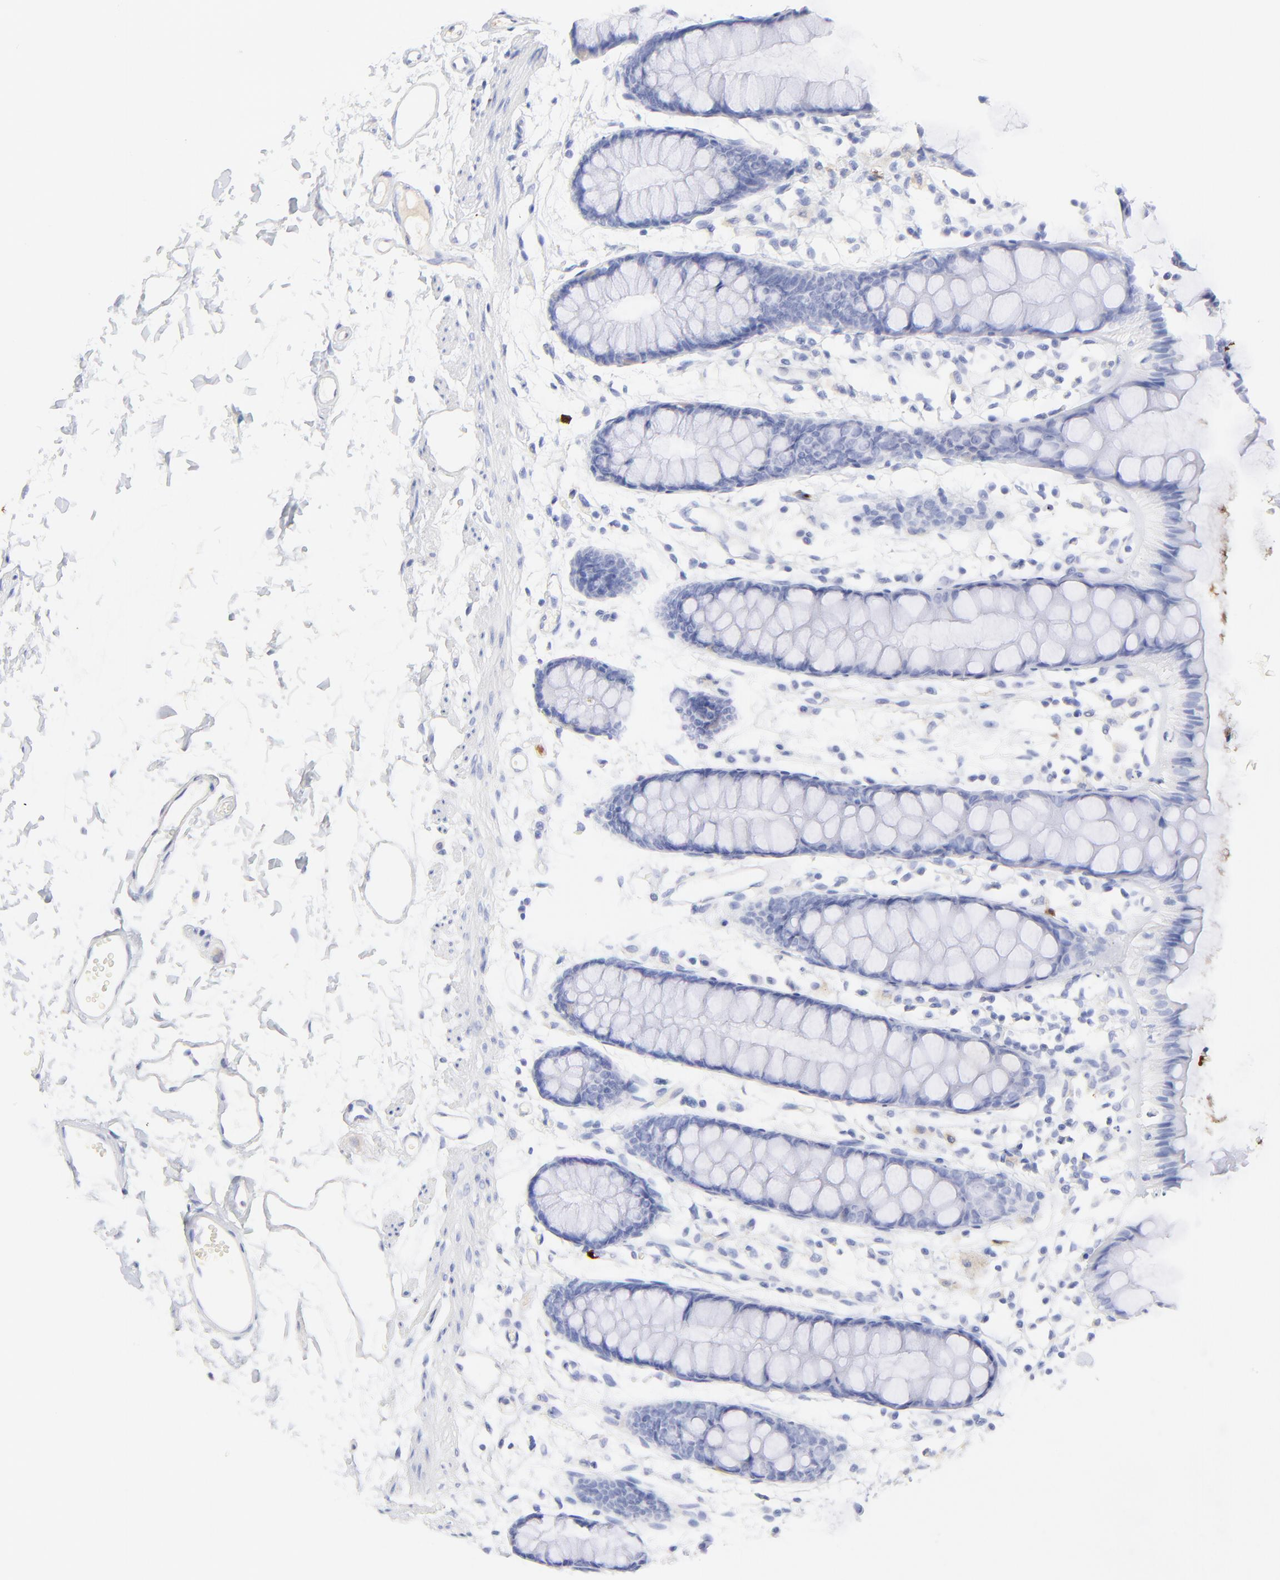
{"staining": {"intensity": "negative", "quantity": "none", "location": "none"}, "tissue": "rectum", "cell_type": "Glandular cells", "image_type": "normal", "snomed": [{"axis": "morphology", "description": "Normal tissue, NOS"}, {"axis": "topography", "description": "Rectum"}], "caption": "Immunohistochemistry histopathology image of benign rectum: human rectum stained with DAB (3,3'-diaminobenzidine) displays no significant protein expression in glandular cells. (Immunohistochemistry (ihc), brightfield microscopy, high magnification).", "gene": "S100A12", "patient": {"sex": "female", "age": 66}}